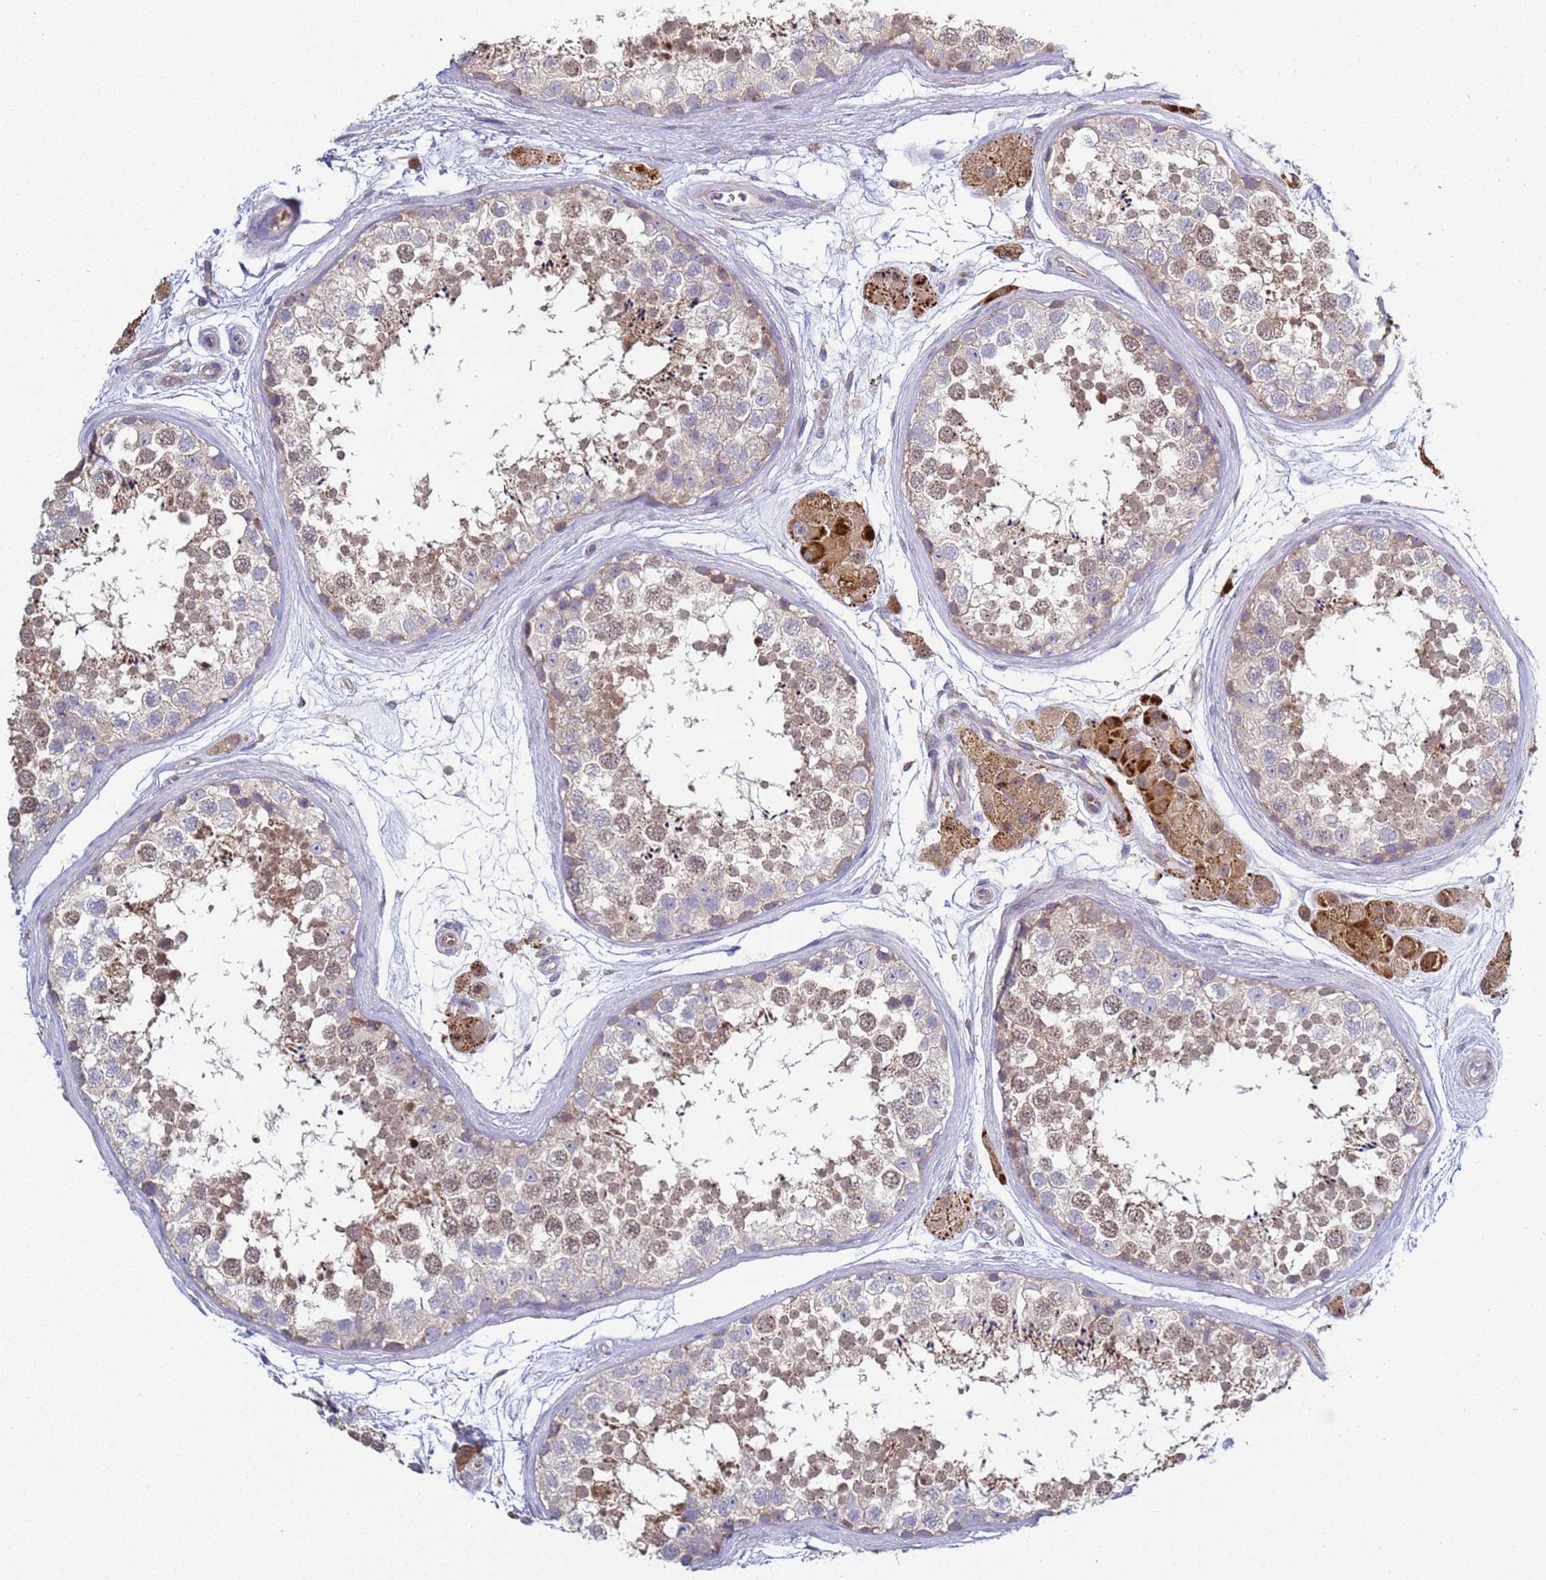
{"staining": {"intensity": "weak", "quantity": "25%-75%", "location": "cytoplasmic/membranous,nuclear"}, "tissue": "testis", "cell_type": "Cells in seminiferous ducts", "image_type": "normal", "snomed": [{"axis": "morphology", "description": "Normal tissue, NOS"}, {"axis": "topography", "description": "Testis"}], "caption": "Normal testis displays weak cytoplasmic/membranous,nuclear staining in approximately 25%-75% of cells in seminiferous ducts, visualized by immunohistochemistry.", "gene": "DIP2B", "patient": {"sex": "male", "age": 56}}